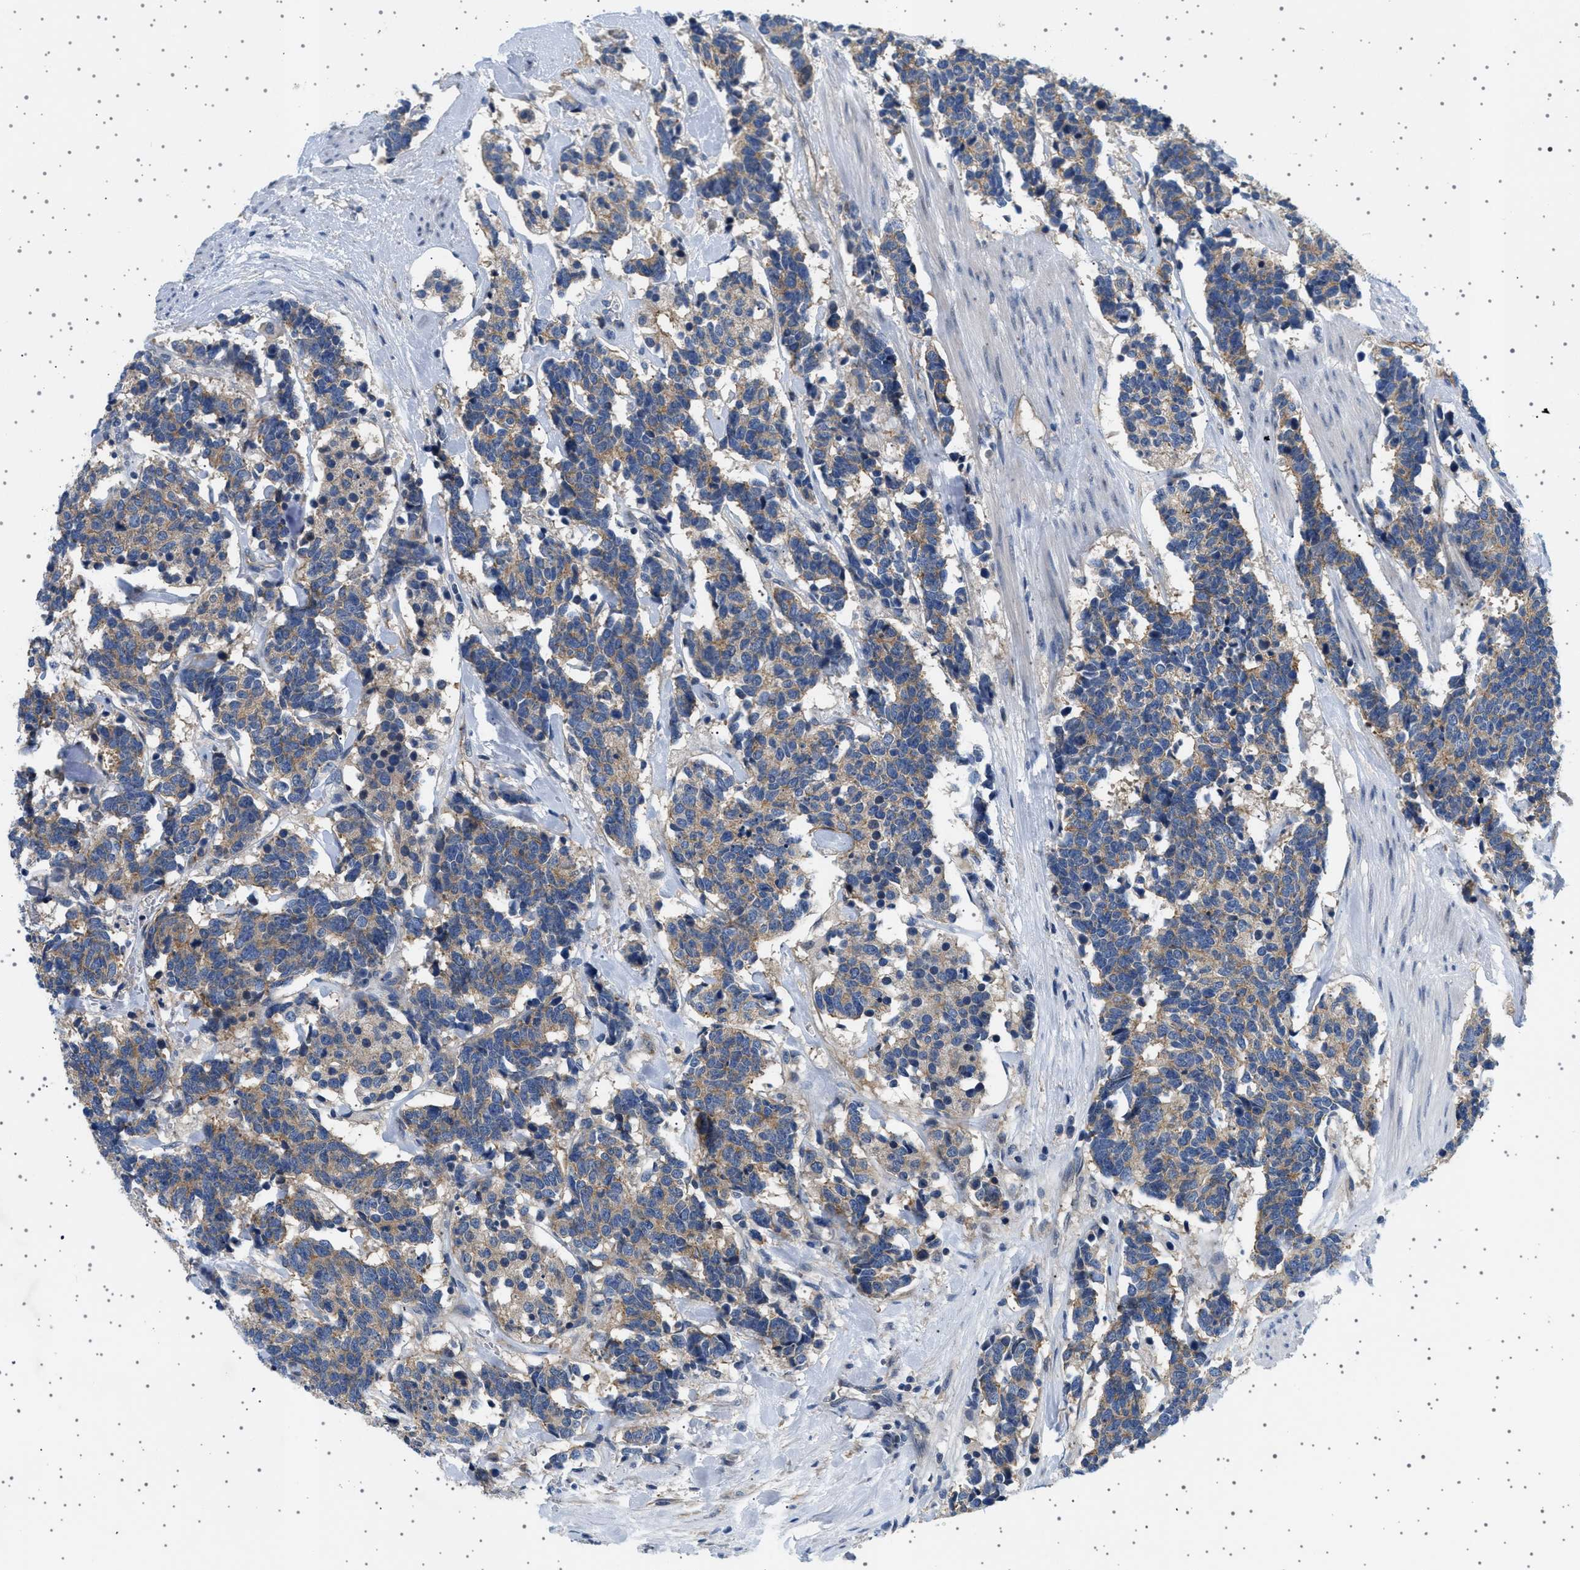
{"staining": {"intensity": "moderate", "quantity": ">75%", "location": "cytoplasmic/membranous"}, "tissue": "carcinoid", "cell_type": "Tumor cells", "image_type": "cancer", "snomed": [{"axis": "morphology", "description": "Carcinoma, NOS"}, {"axis": "morphology", "description": "Carcinoid, malignant, NOS"}, {"axis": "topography", "description": "Urinary bladder"}], "caption": "High-power microscopy captured an immunohistochemistry image of carcinoid, revealing moderate cytoplasmic/membranous positivity in about >75% of tumor cells.", "gene": "PLPP6", "patient": {"sex": "male", "age": 57}}